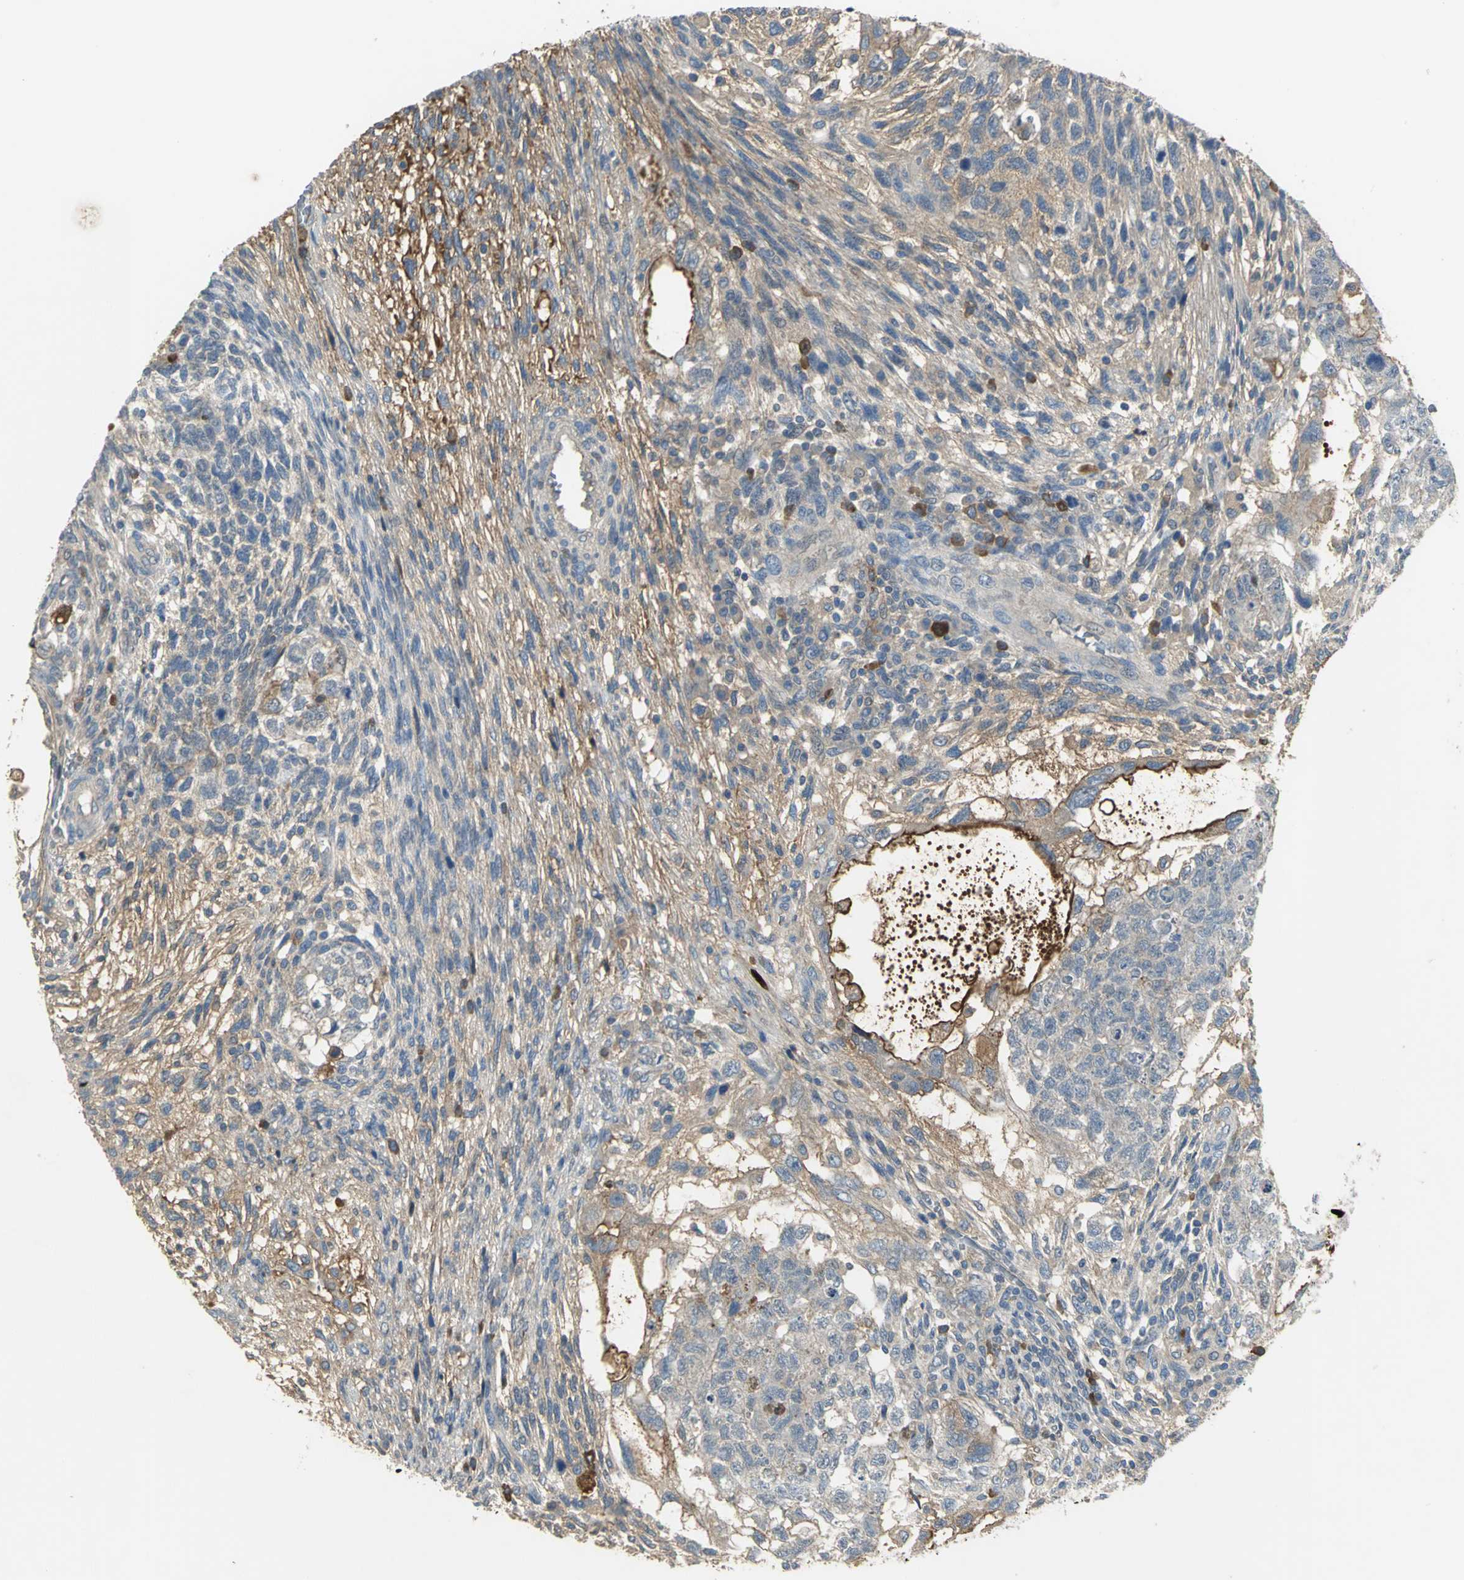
{"staining": {"intensity": "weak", "quantity": "<25%", "location": "cytoplasmic/membranous"}, "tissue": "testis cancer", "cell_type": "Tumor cells", "image_type": "cancer", "snomed": [{"axis": "morphology", "description": "Normal tissue, NOS"}, {"axis": "morphology", "description": "Carcinoma, Embryonal, NOS"}, {"axis": "topography", "description": "Testis"}], "caption": "Protein analysis of testis cancer (embryonal carcinoma) reveals no significant staining in tumor cells.", "gene": "PROC", "patient": {"sex": "male", "age": 36}}